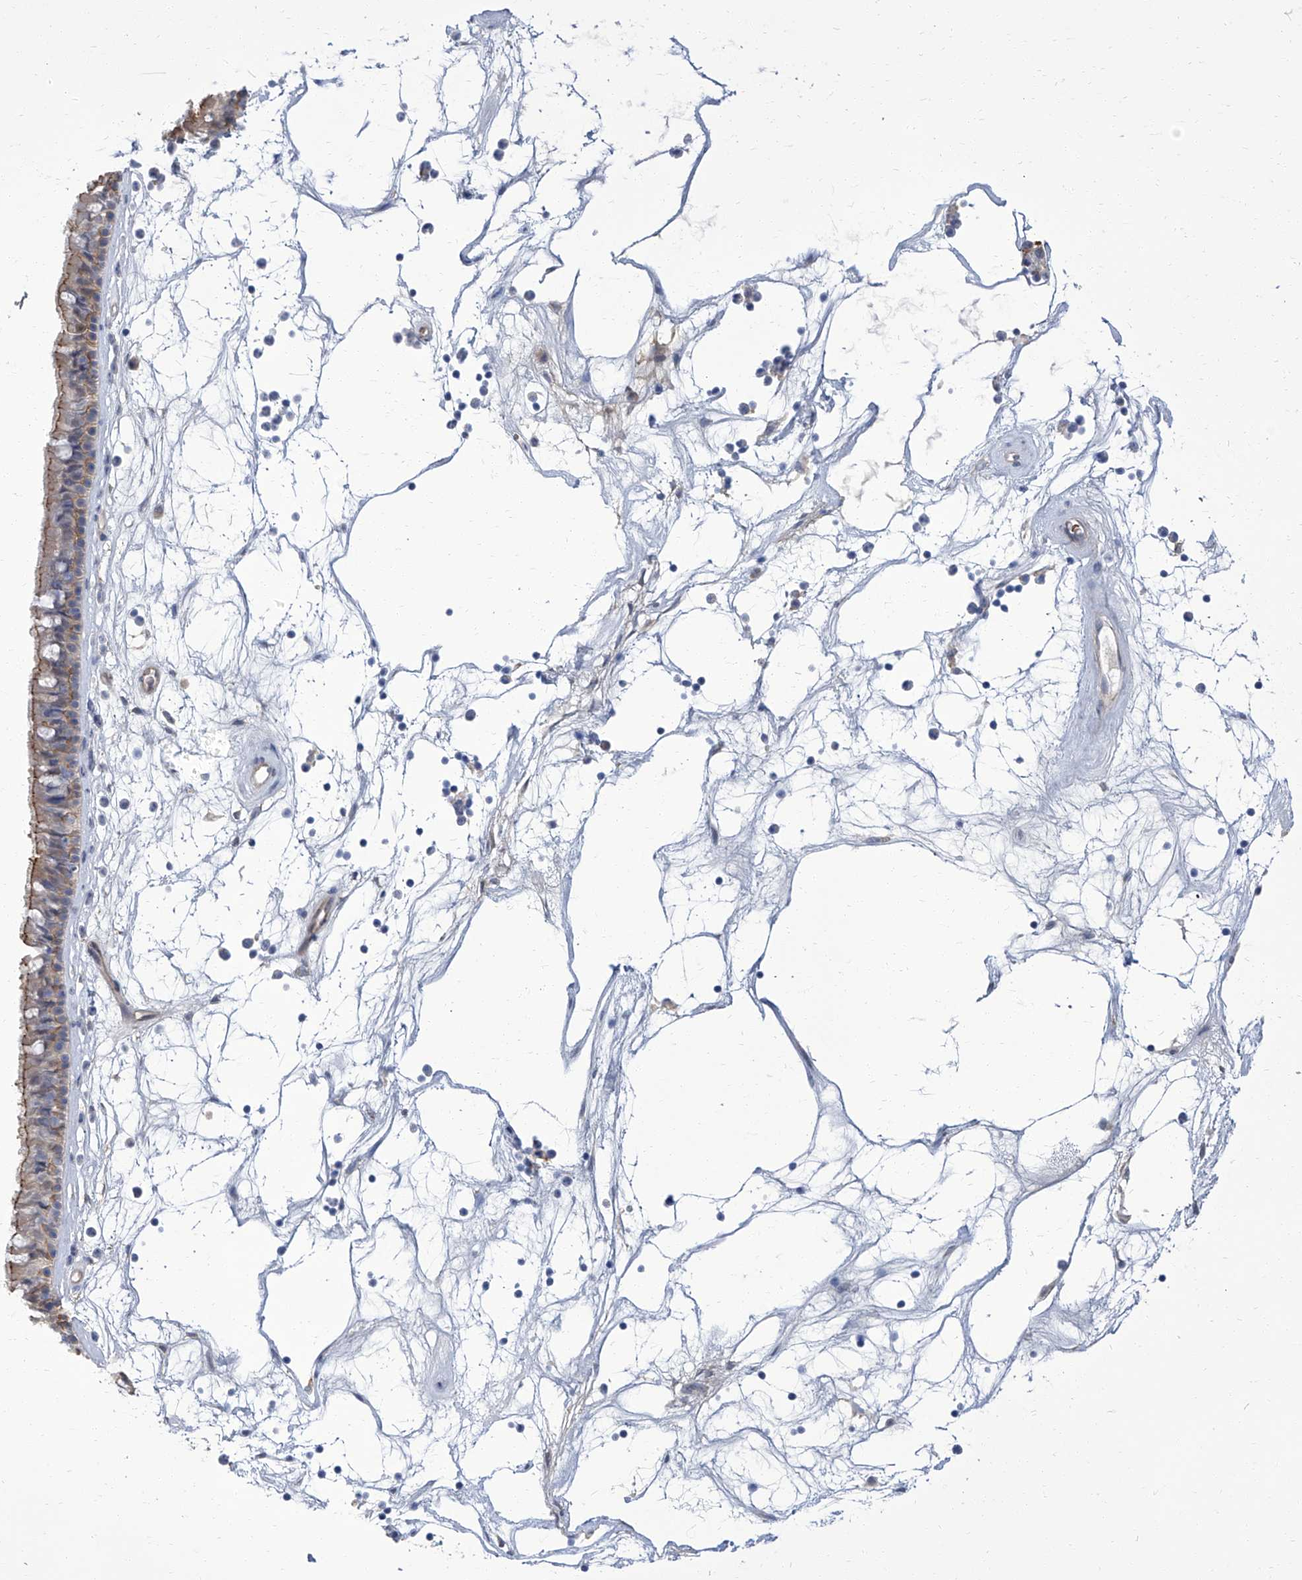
{"staining": {"intensity": "moderate", "quantity": "25%-75%", "location": "cytoplasmic/membranous"}, "tissue": "nasopharynx", "cell_type": "Respiratory epithelial cells", "image_type": "normal", "snomed": [{"axis": "morphology", "description": "Normal tissue, NOS"}, {"axis": "topography", "description": "Nasopharynx"}], "caption": "Moderate cytoplasmic/membranous positivity for a protein is seen in approximately 25%-75% of respiratory epithelial cells of unremarkable nasopharynx using IHC.", "gene": "PARD3", "patient": {"sex": "male", "age": 64}}